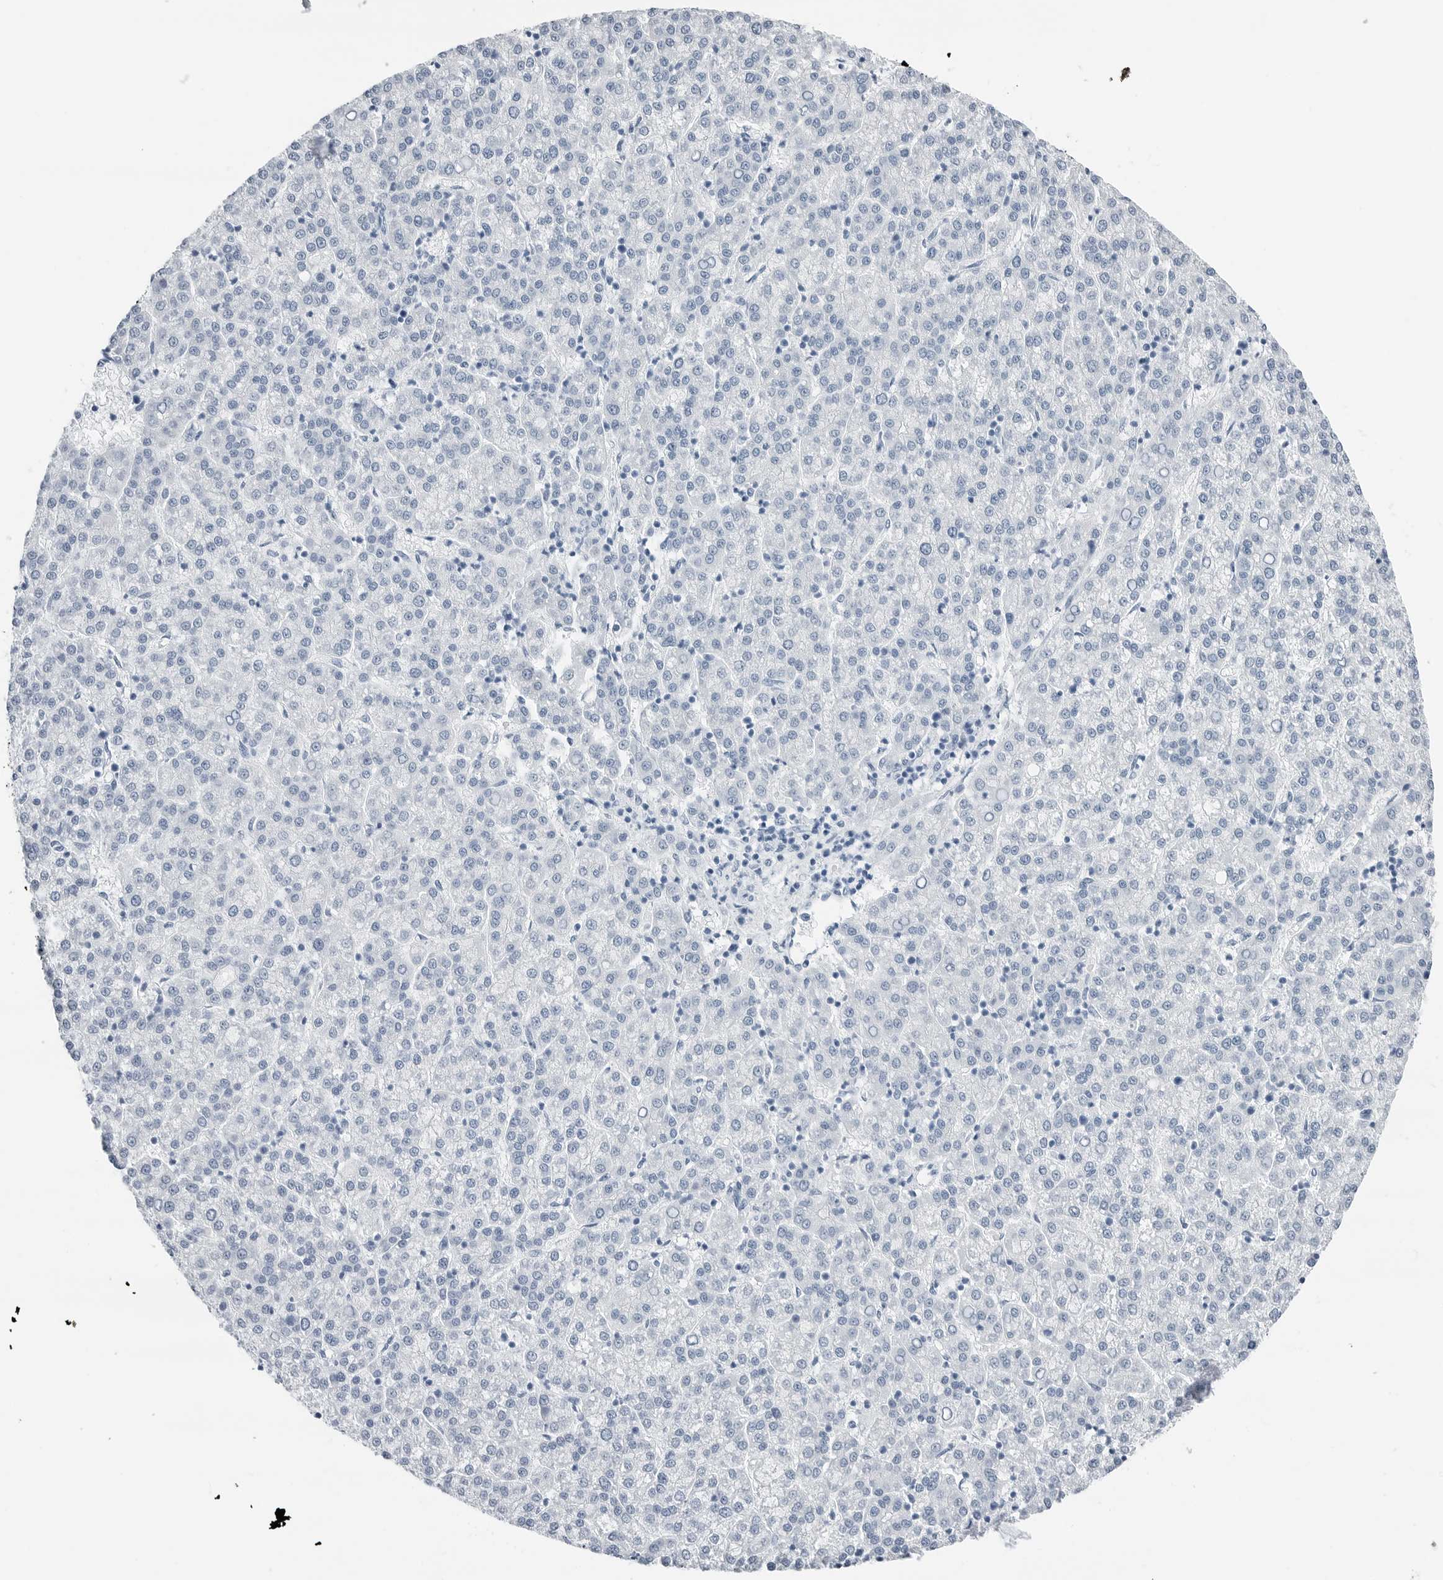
{"staining": {"intensity": "negative", "quantity": "none", "location": "none"}, "tissue": "liver cancer", "cell_type": "Tumor cells", "image_type": "cancer", "snomed": [{"axis": "morphology", "description": "Carcinoma, Hepatocellular, NOS"}, {"axis": "topography", "description": "Liver"}], "caption": "A histopathology image of liver hepatocellular carcinoma stained for a protein demonstrates no brown staining in tumor cells.", "gene": "SLPI", "patient": {"sex": "female", "age": 58}}